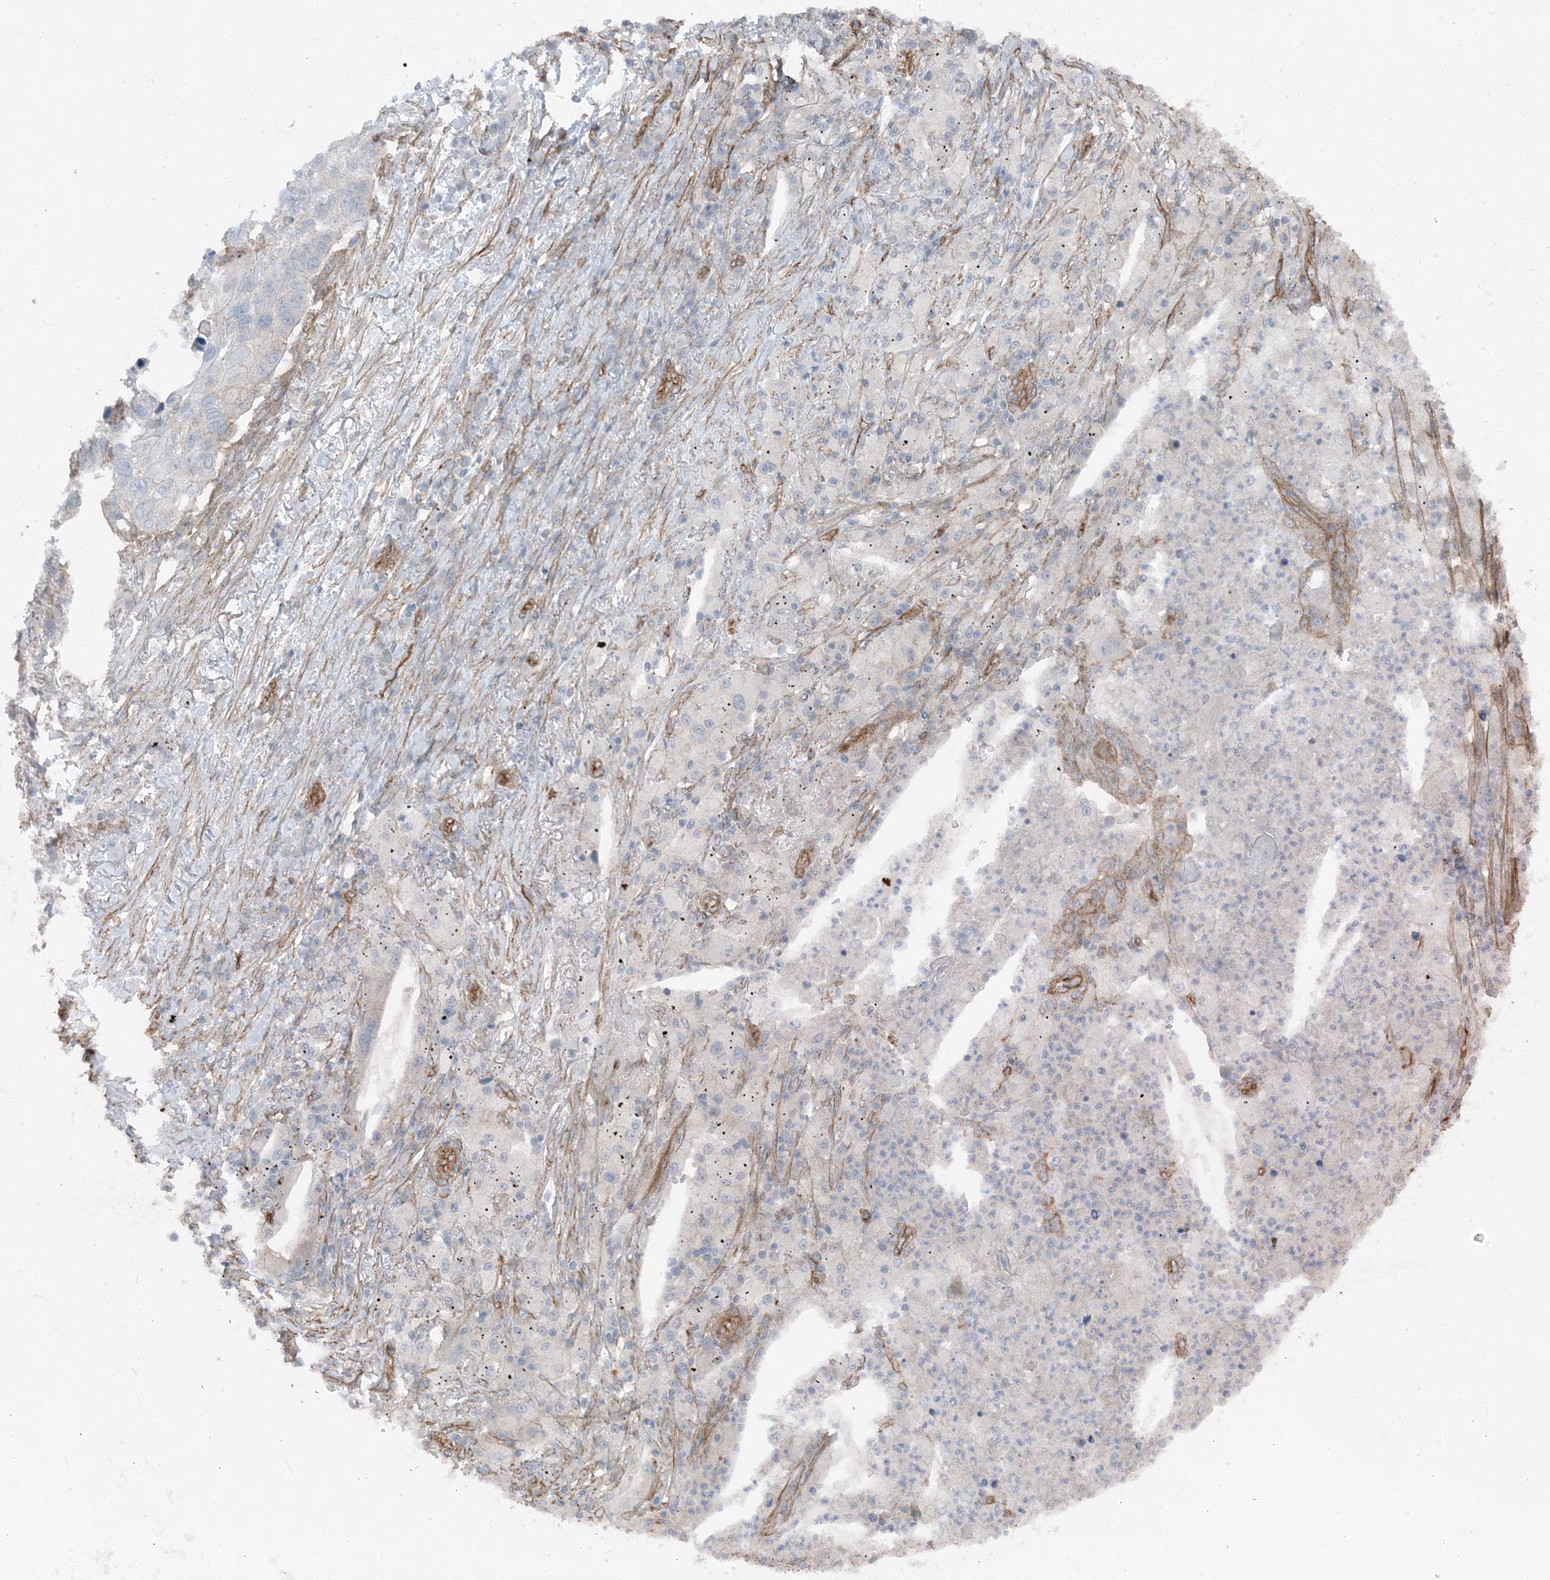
{"staining": {"intensity": "negative", "quantity": "none", "location": "none"}, "tissue": "lung cancer", "cell_type": "Tumor cells", "image_type": "cancer", "snomed": [{"axis": "morphology", "description": "Squamous cell carcinoma, NOS"}, {"axis": "topography", "description": "Lung"}], "caption": "Lung squamous cell carcinoma stained for a protein using immunohistochemistry (IHC) demonstrates no positivity tumor cells.", "gene": "ZFP90", "patient": {"sex": "female", "age": 63}}